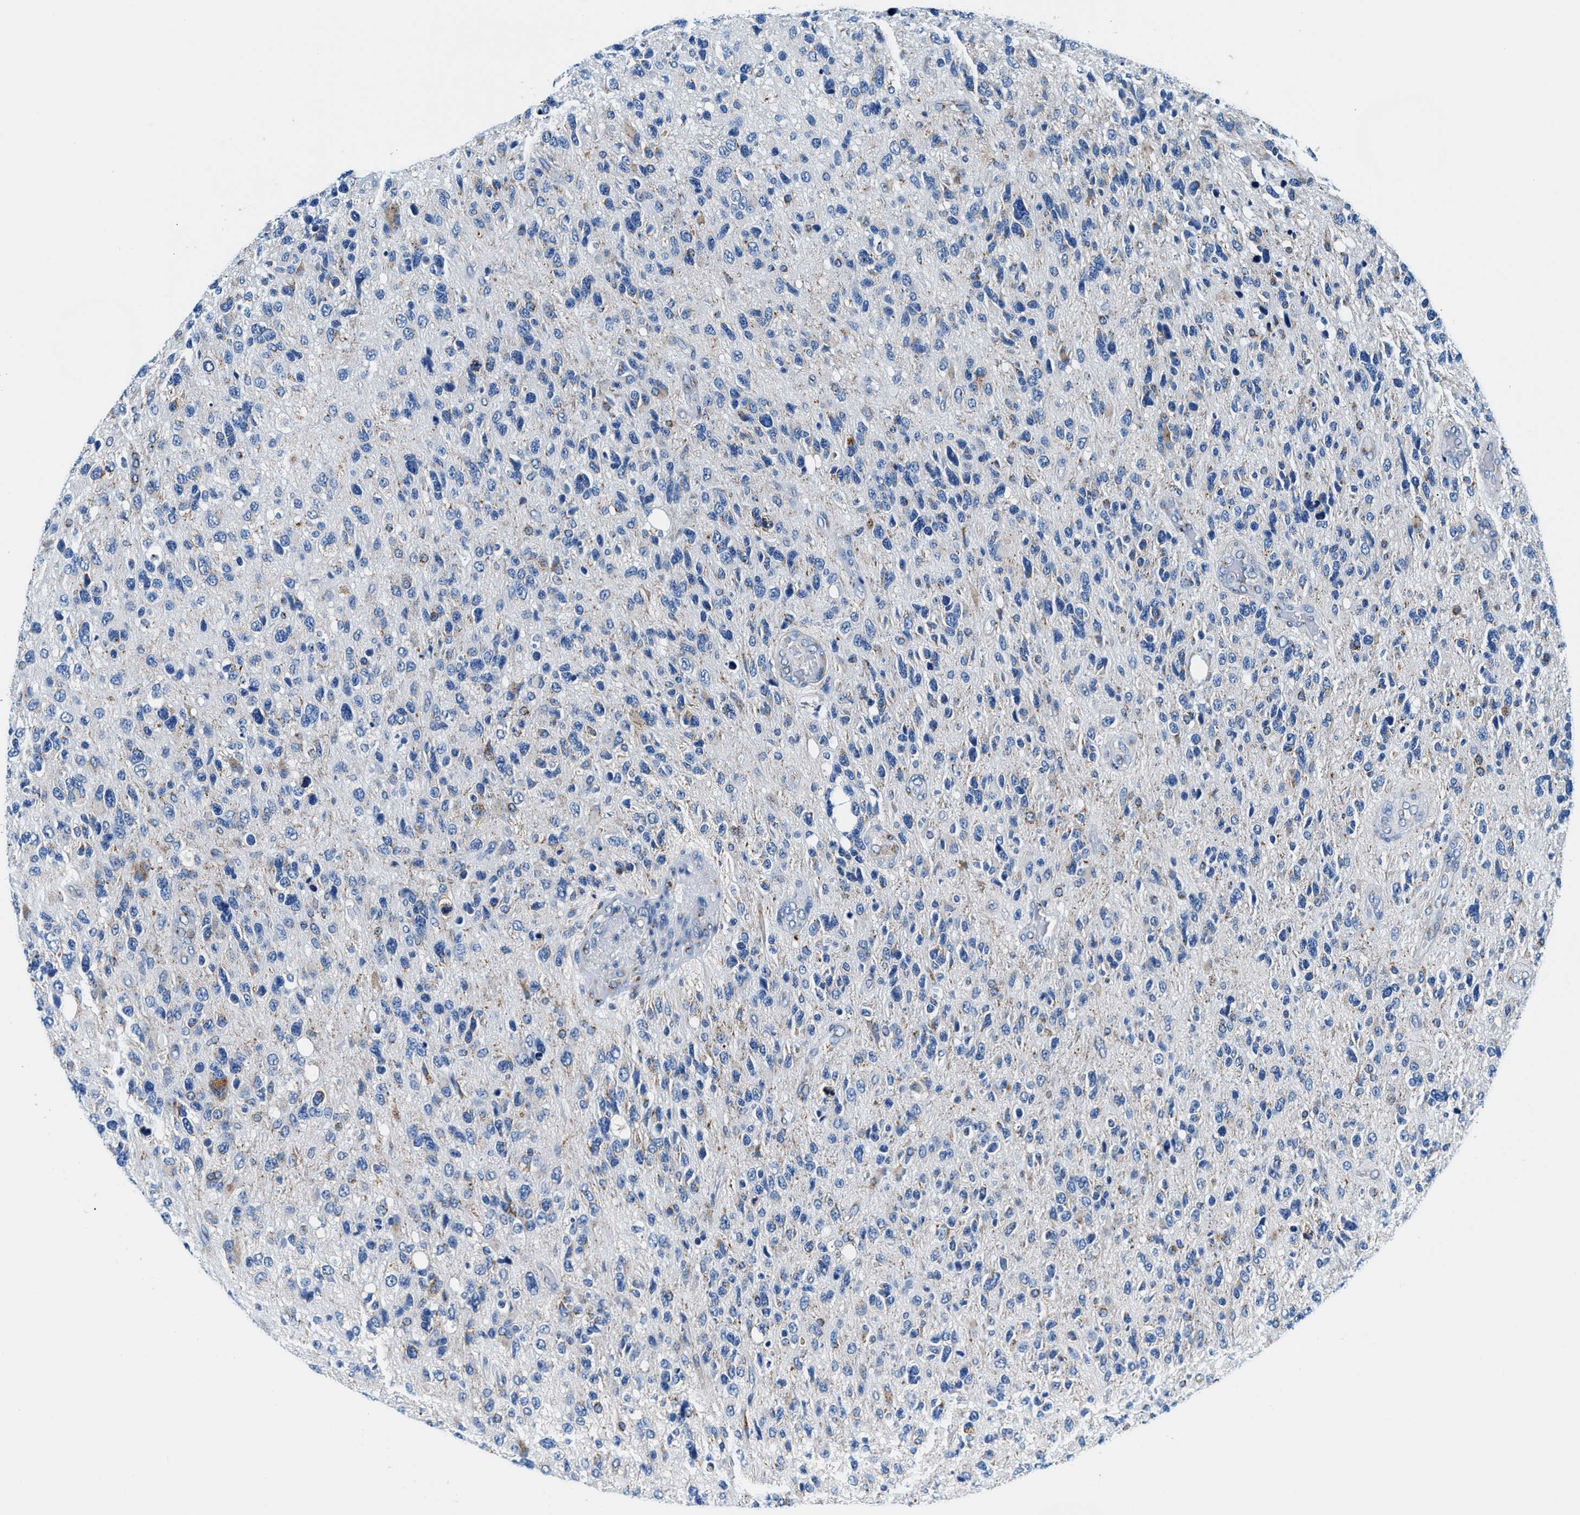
{"staining": {"intensity": "weak", "quantity": "<25%", "location": "cytoplasmic/membranous"}, "tissue": "glioma", "cell_type": "Tumor cells", "image_type": "cancer", "snomed": [{"axis": "morphology", "description": "Glioma, malignant, High grade"}, {"axis": "topography", "description": "Brain"}], "caption": "Micrograph shows no protein positivity in tumor cells of malignant high-grade glioma tissue. (DAB IHC visualized using brightfield microscopy, high magnification).", "gene": "VPS53", "patient": {"sex": "female", "age": 58}}